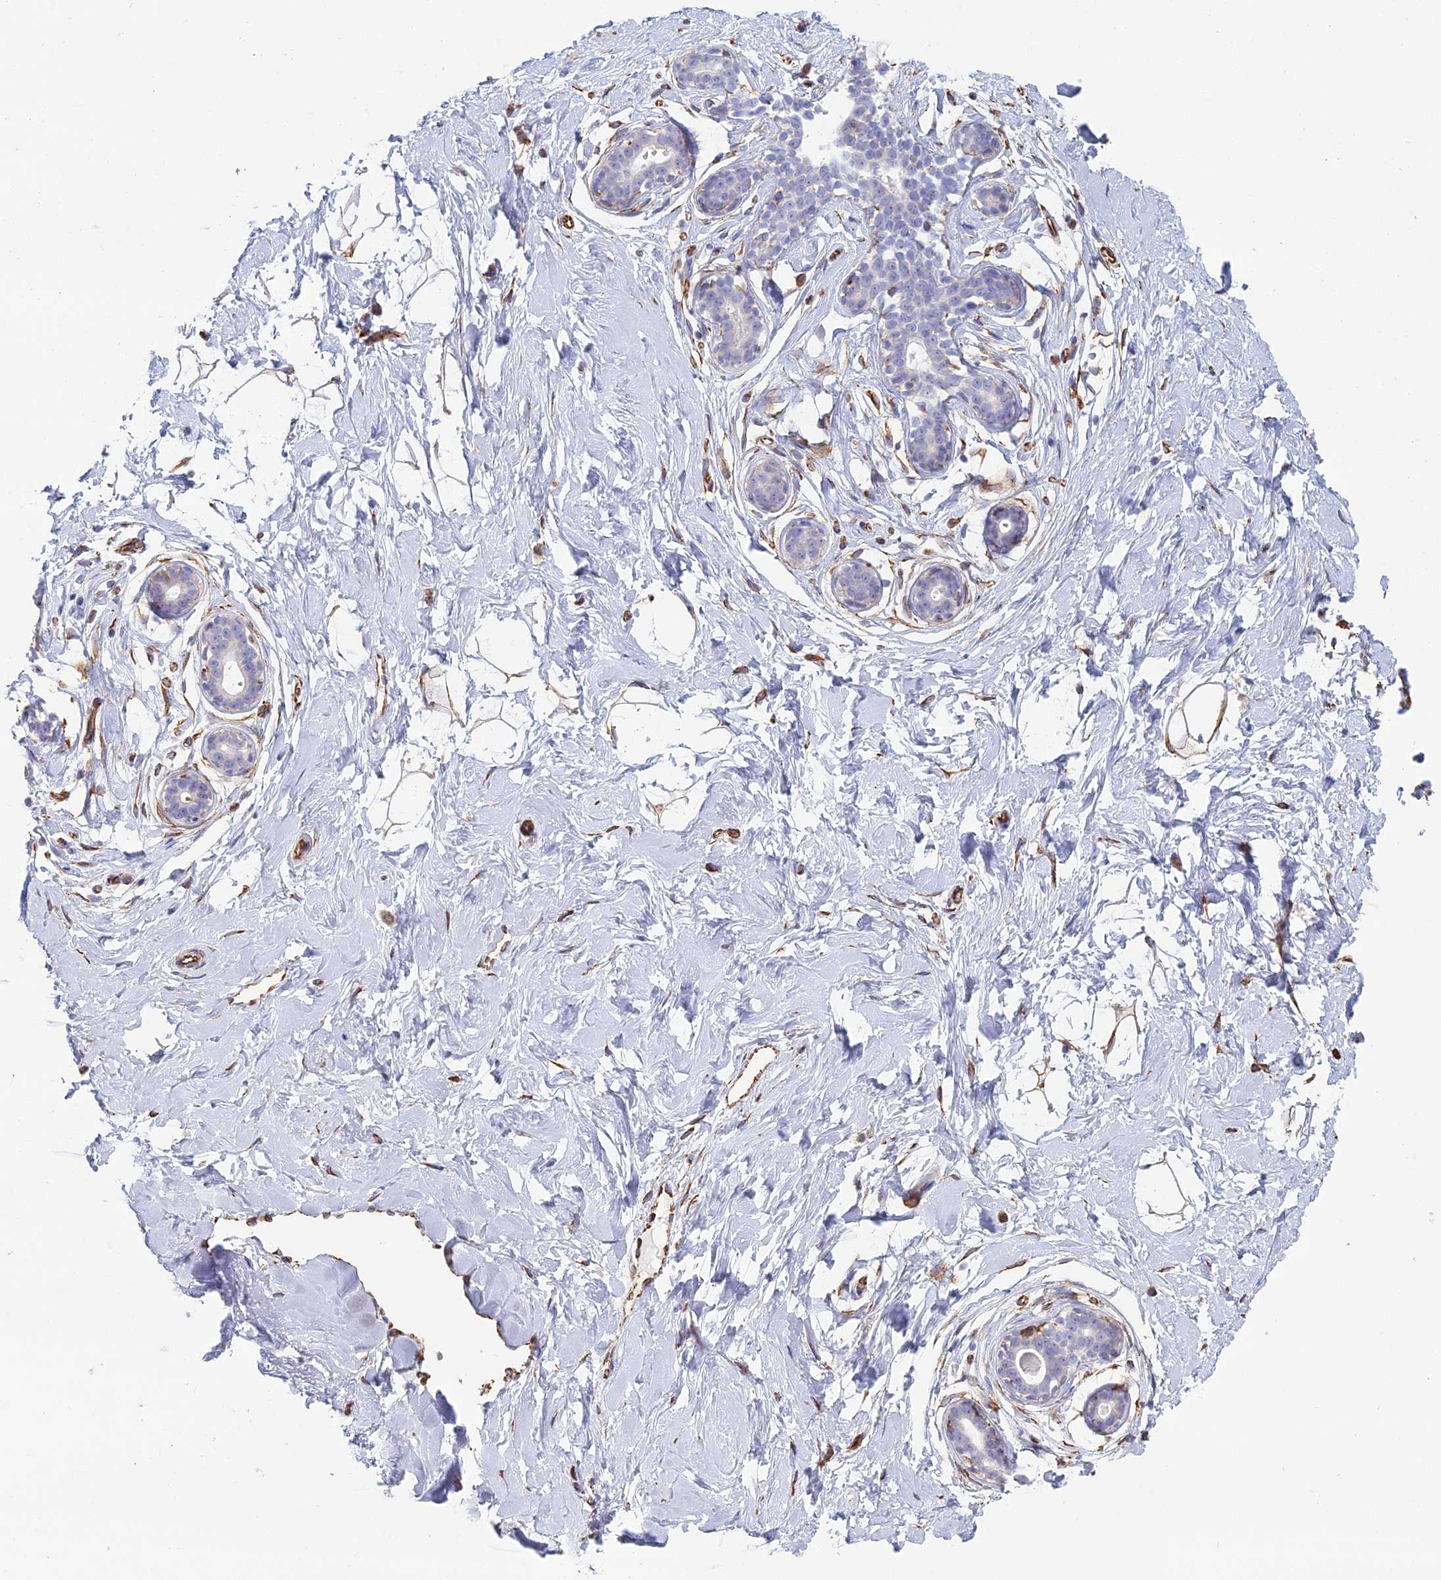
{"staining": {"intensity": "moderate", "quantity": "25%-75%", "location": "cytoplasmic/membranous"}, "tissue": "breast", "cell_type": "Adipocytes", "image_type": "normal", "snomed": [{"axis": "morphology", "description": "Normal tissue, NOS"}, {"axis": "morphology", "description": "Adenoma, NOS"}, {"axis": "topography", "description": "Breast"}], "caption": "An image showing moderate cytoplasmic/membranous expression in about 25%-75% of adipocytes in benign breast, as visualized by brown immunohistochemical staining.", "gene": "CLVS2", "patient": {"sex": "female", "age": 23}}